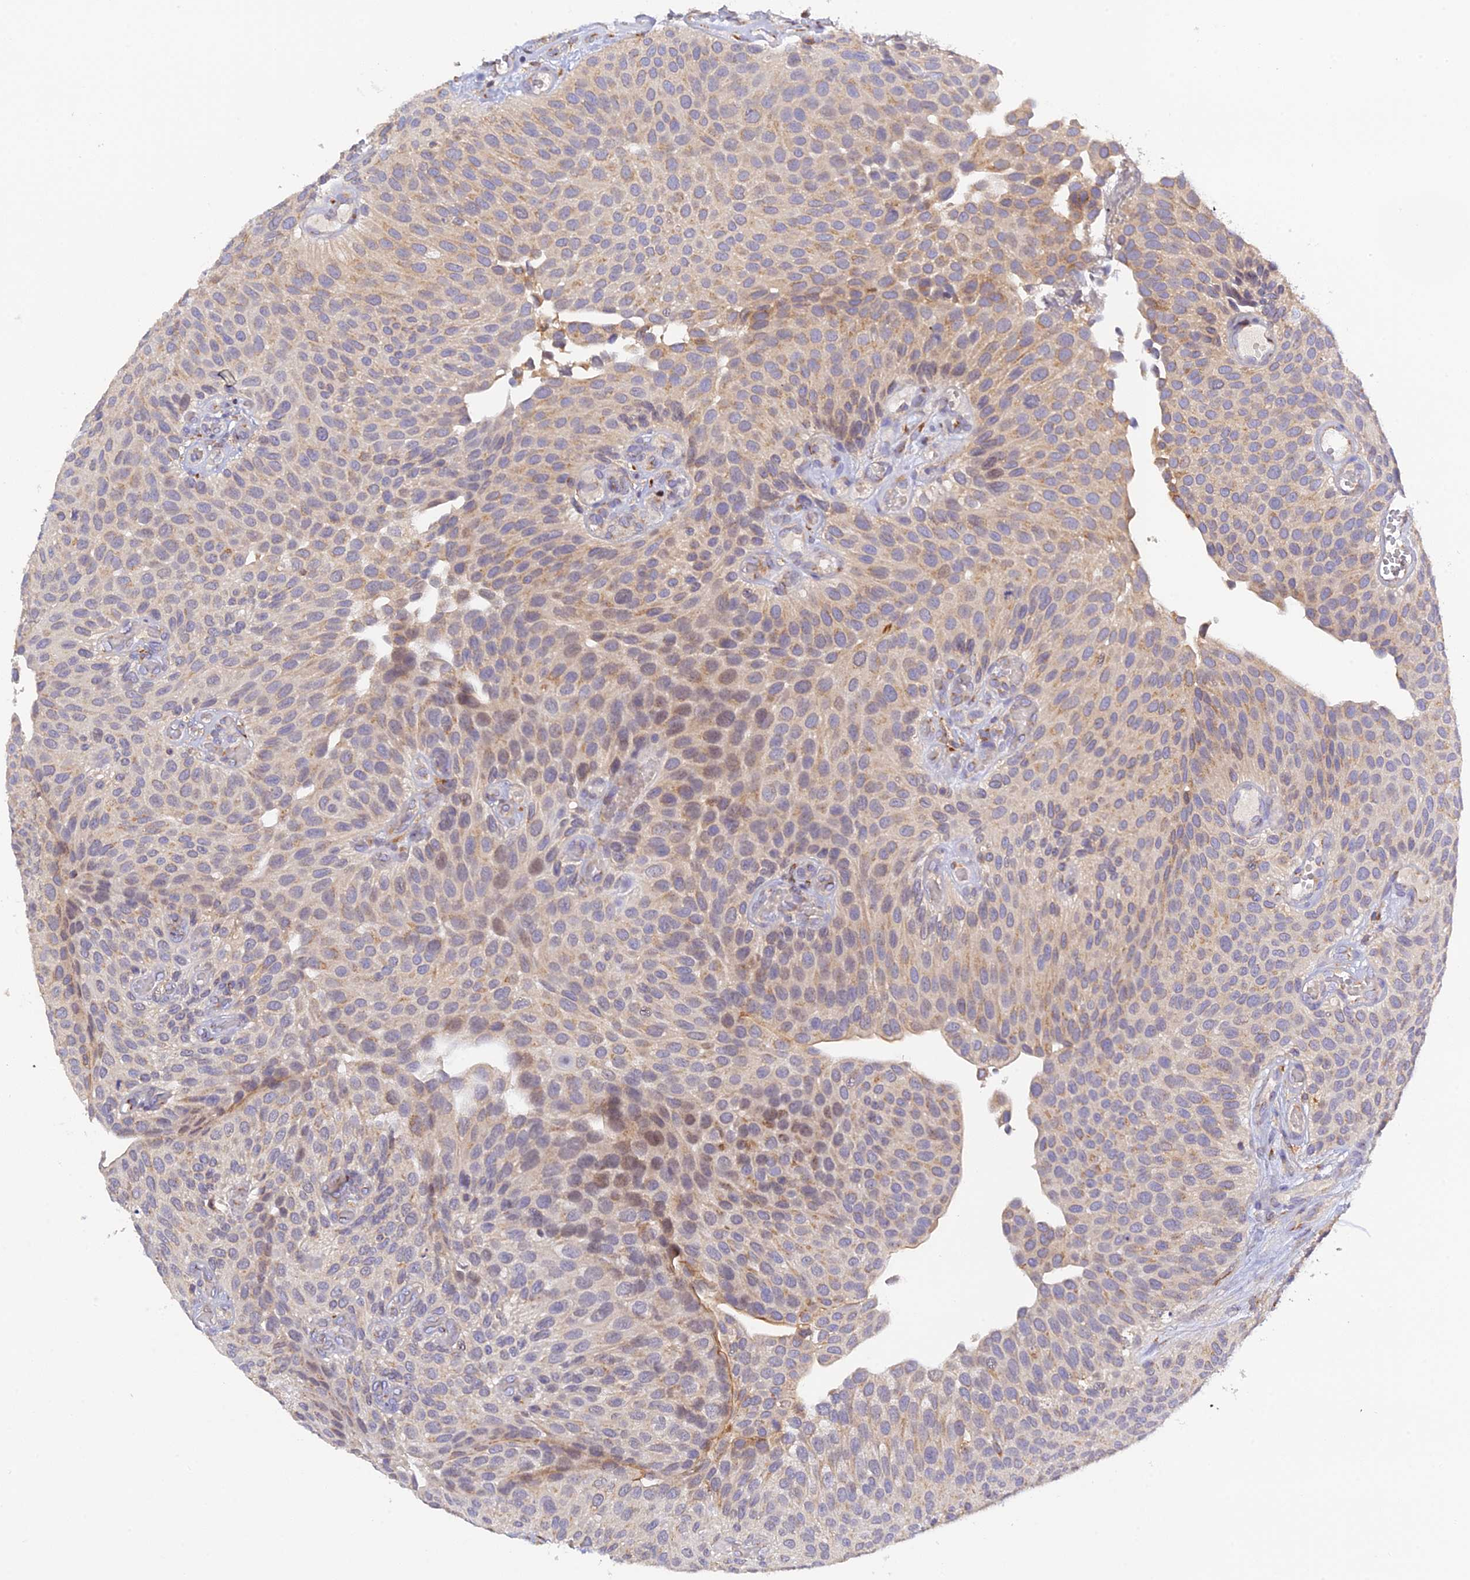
{"staining": {"intensity": "weak", "quantity": "25%-75%", "location": "cytoplasmic/membranous"}, "tissue": "urothelial cancer", "cell_type": "Tumor cells", "image_type": "cancer", "snomed": [{"axis": "morphology", "description": "Urothelial carcinoma, Low grade"}, {"axis": "topography", "description": "Urinary bladder"}], "caption": "This is a photomicrograph of IHC staining of urothelial cancer, which shows weak expression in the cytoplasmic/membranous of tumor cells.", "gene": "SNX17", "patient": {"sex": "male", "age": 89}}